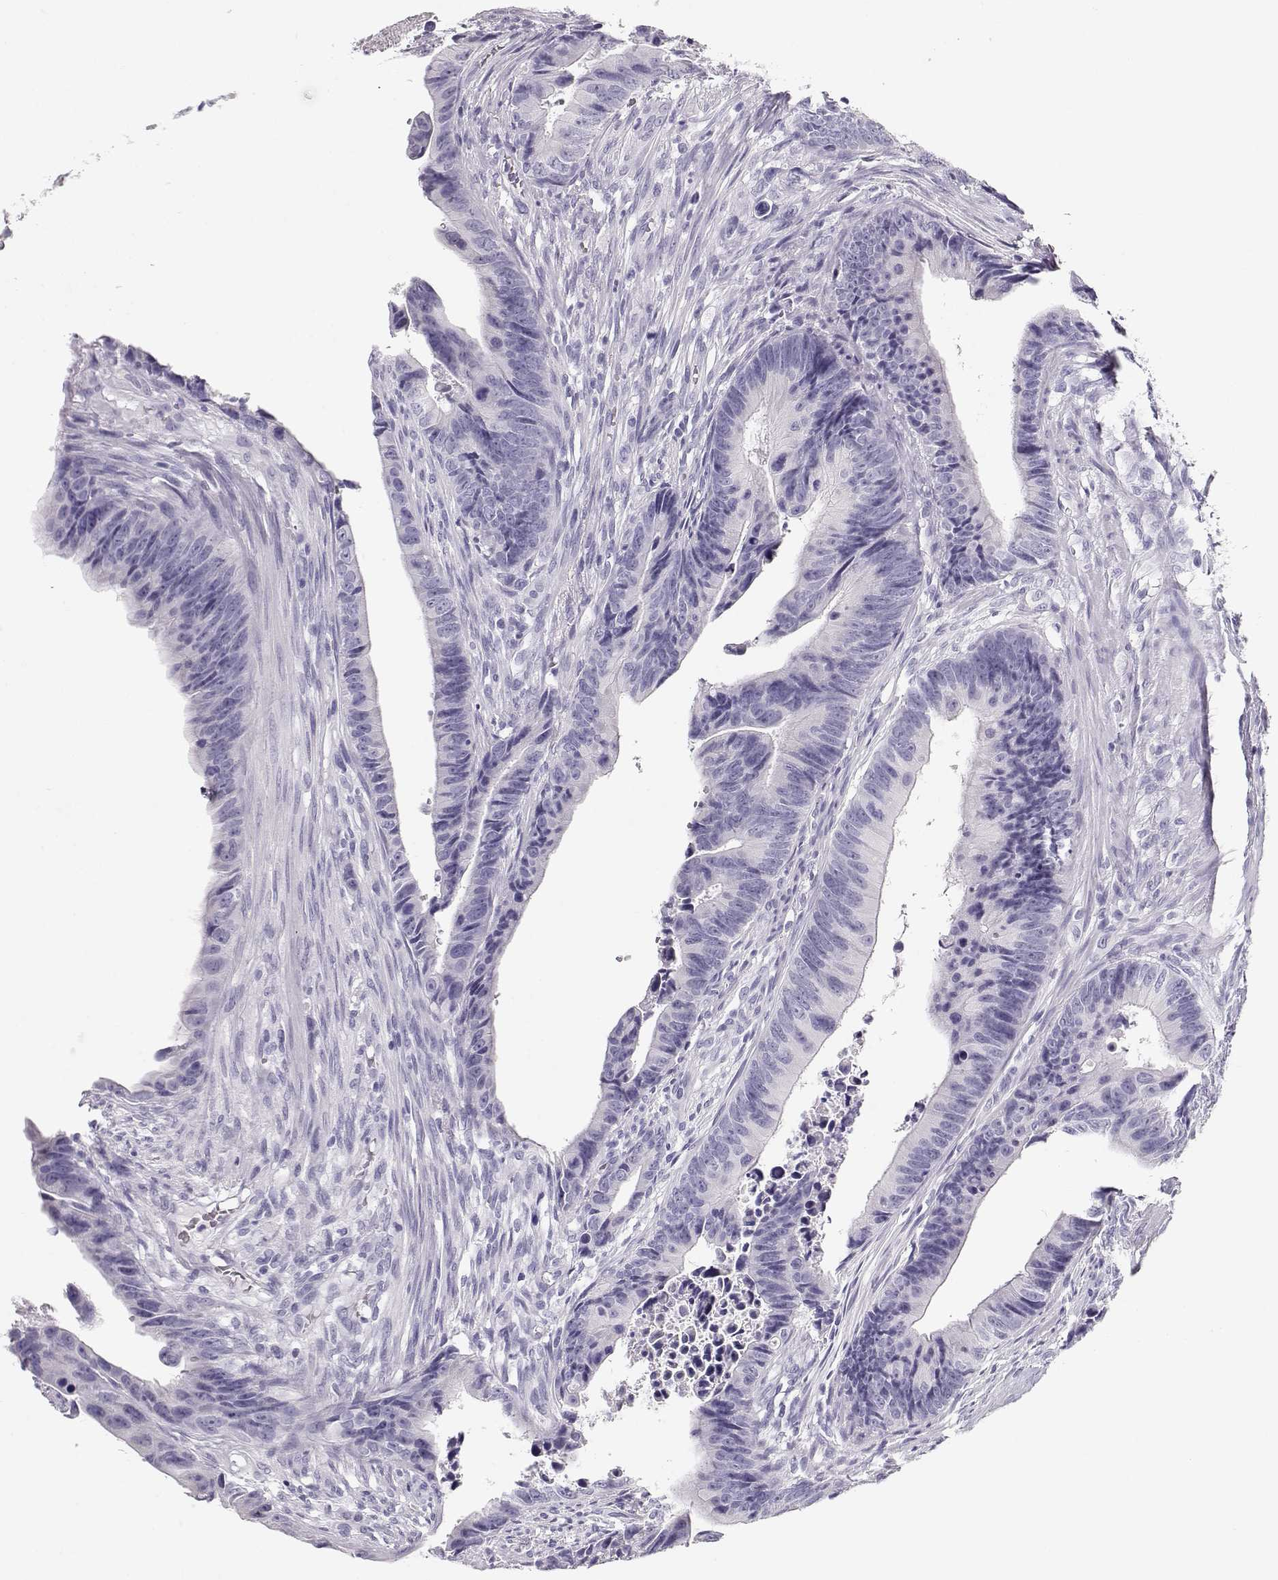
{"staining": {"intensity": "negative", "quantity": "none", "location": "none"}, "tissue": "colorectal cancer", "cell_type": "Tumor cells", "image_type": "cancer", "snomed": [{"axis": "morphology", "description": "Adenocarcinoma, NOS"}, {"axis": "topography", "description": "Colon"}], "caption": "This is a histopathology image of immunohistochemistry (IHC) staining of adenocarcinoma (colorectal), which shows no staining in tumor cells.", "gene": "MAGEC1", "patient": {"sex": "female", "age": 87}}